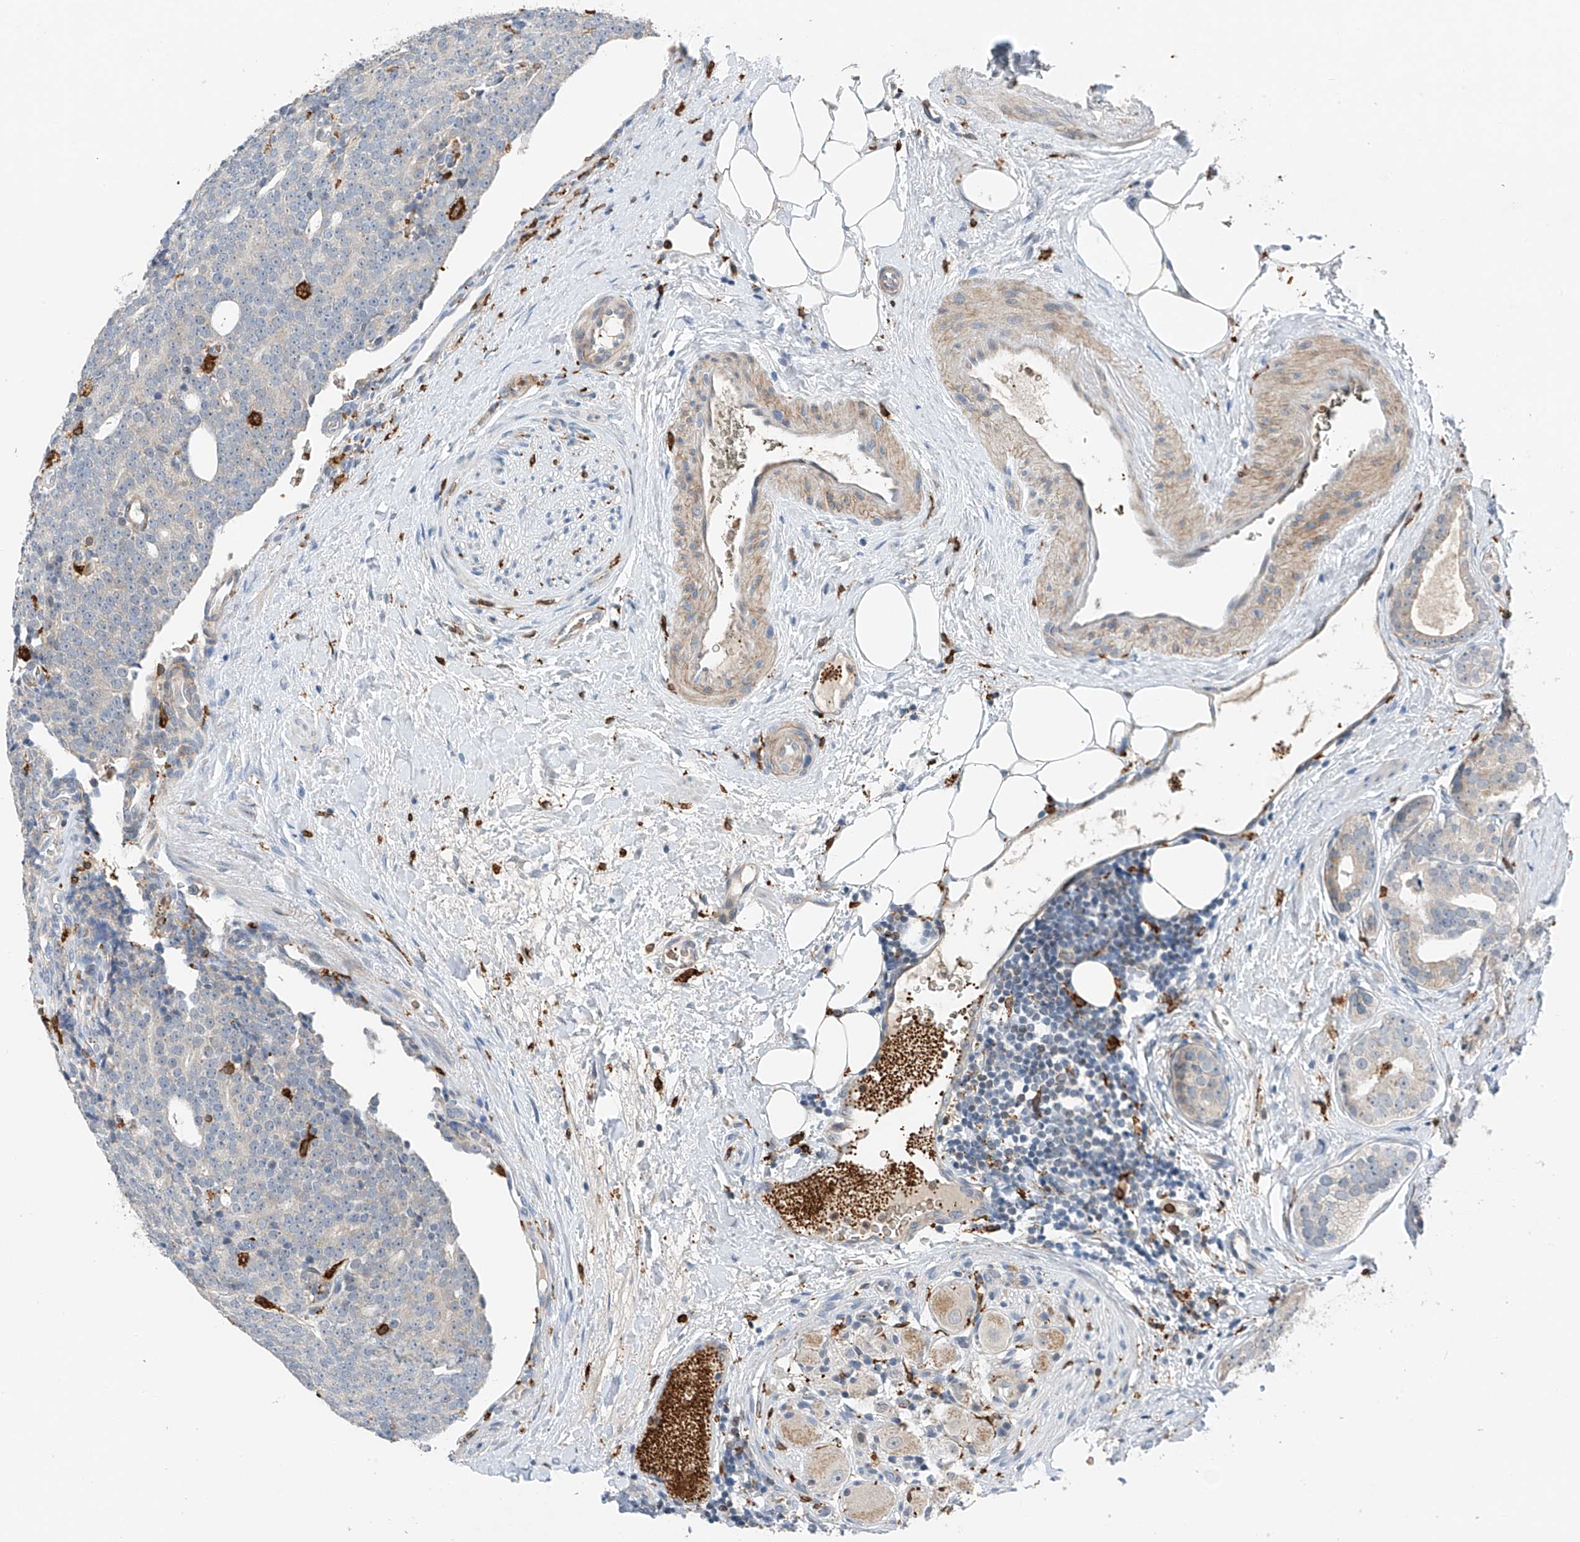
{"staining": {"intensity": "weak", "quantity": "<25%", "location": "cytoplasmic/membranous"}, "tissue": "prostate cancer", "cell_type": "Tumor cells", "image_type": "cancer", "snomed": [{"axis": "morphology", "description": "Adenocarcinoma, High grade"}, {"axis": "topography", "description": "Prostate"}], "caption": "The immunohistochemistry photomicrograph has no significant positivity in tumor cells of prostate cancer tissue. (IHC, brightfield microscopy, high magnification).", "gene": "TBXAS1", "patient": {"sex": "male", "age": 56}}